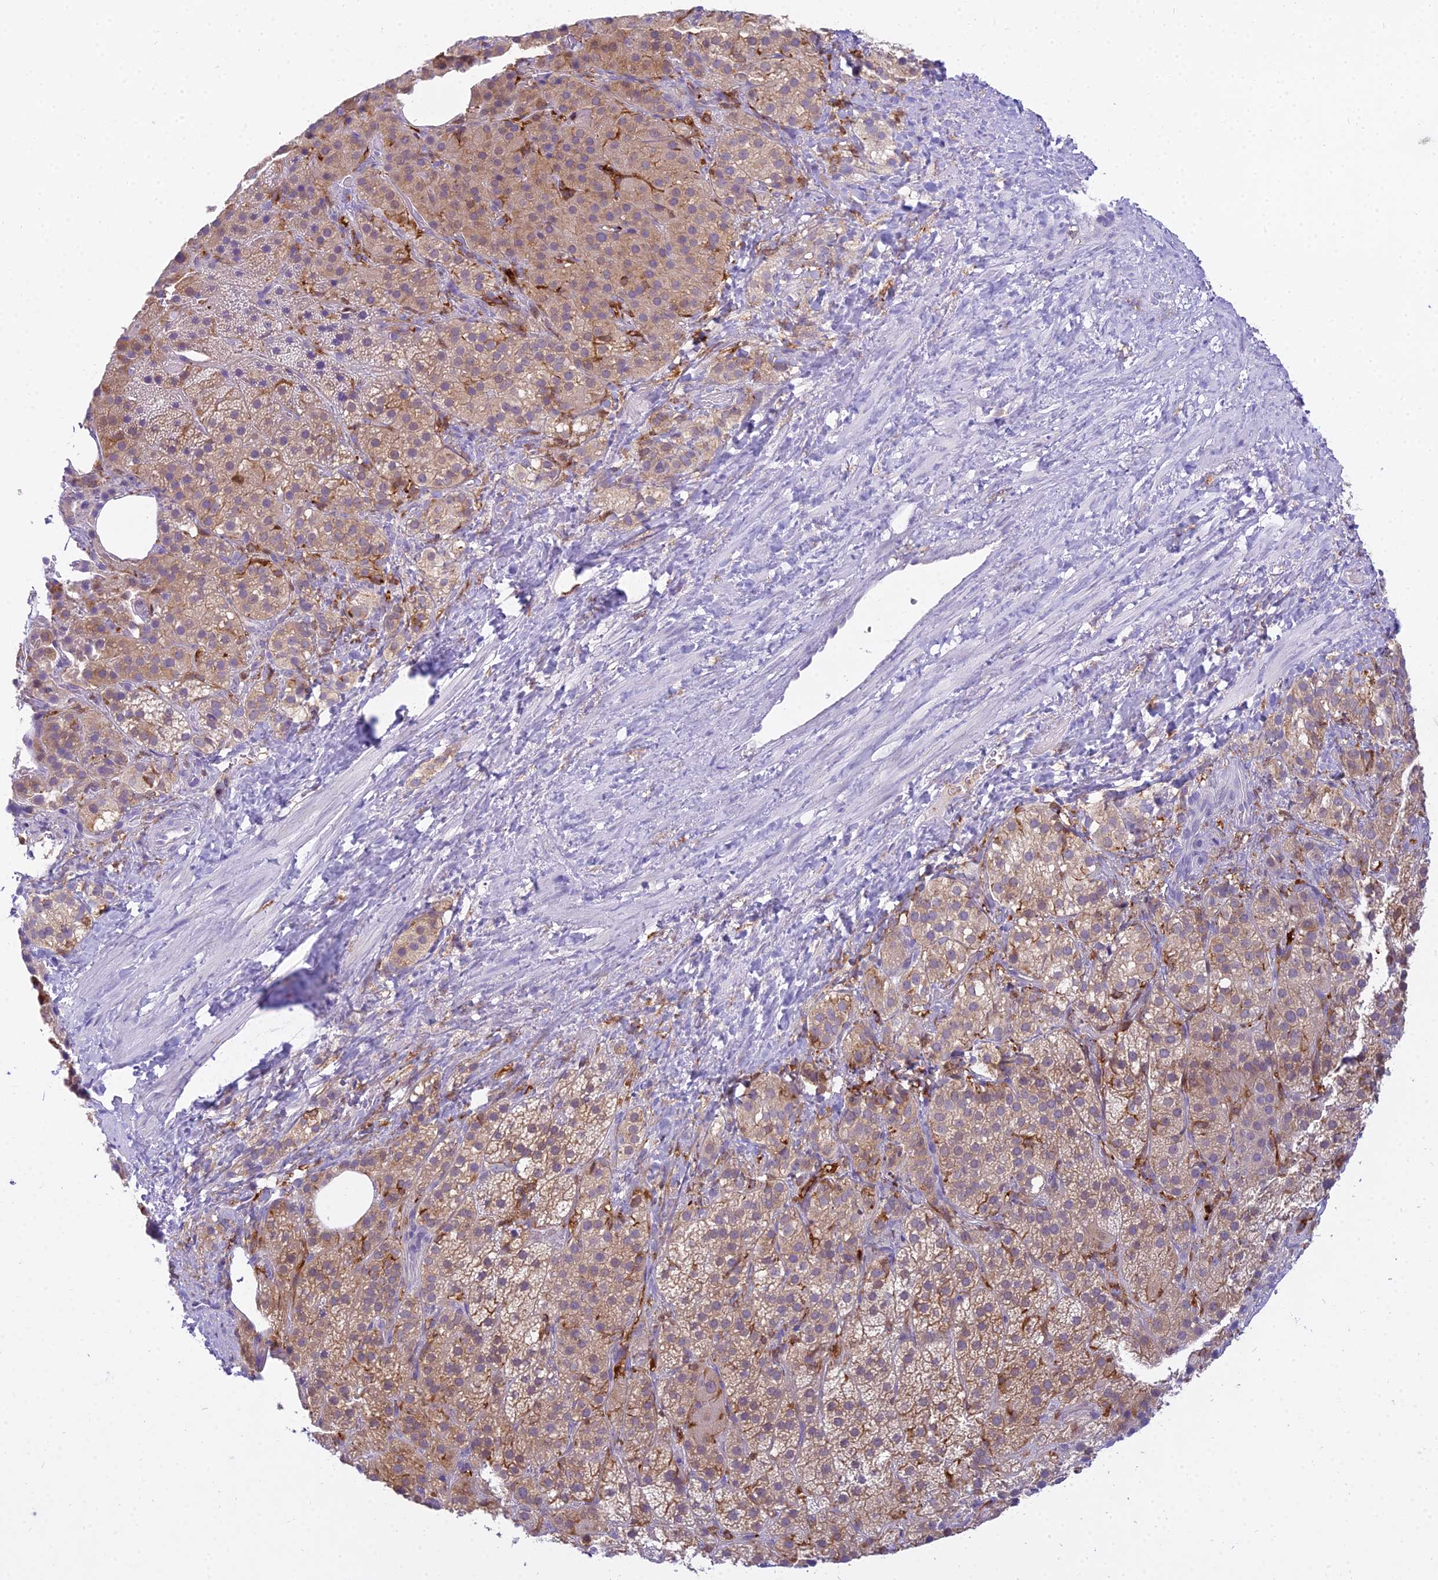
{"staining": {"intensity": "moderate", "quantity": ">75%", "location": "cytoplasmic/membranous"}, "tissue": "adrenal gland", "cell_type": "Glandular cells", "image_type": "normal", "snomed": [{"axis": "morphology", "description": "Normal tissue, NOS"}, {"axis": "topography", "description": "Adrenal gland"}], "caption": "A brown stain labels moderate cytoplasmic/membranous positivity of a protein in glandular cells of benign human adrenal gland. The staining was performed using DAB (3,3'-diaminobenzidine) to visualize the protein expression in brown, while the nuclei were stained in blue with hematoxylin (Magnification: 20x).", "gene": "UBE2G1", "patient": {"sex": "female", "age": 59}}